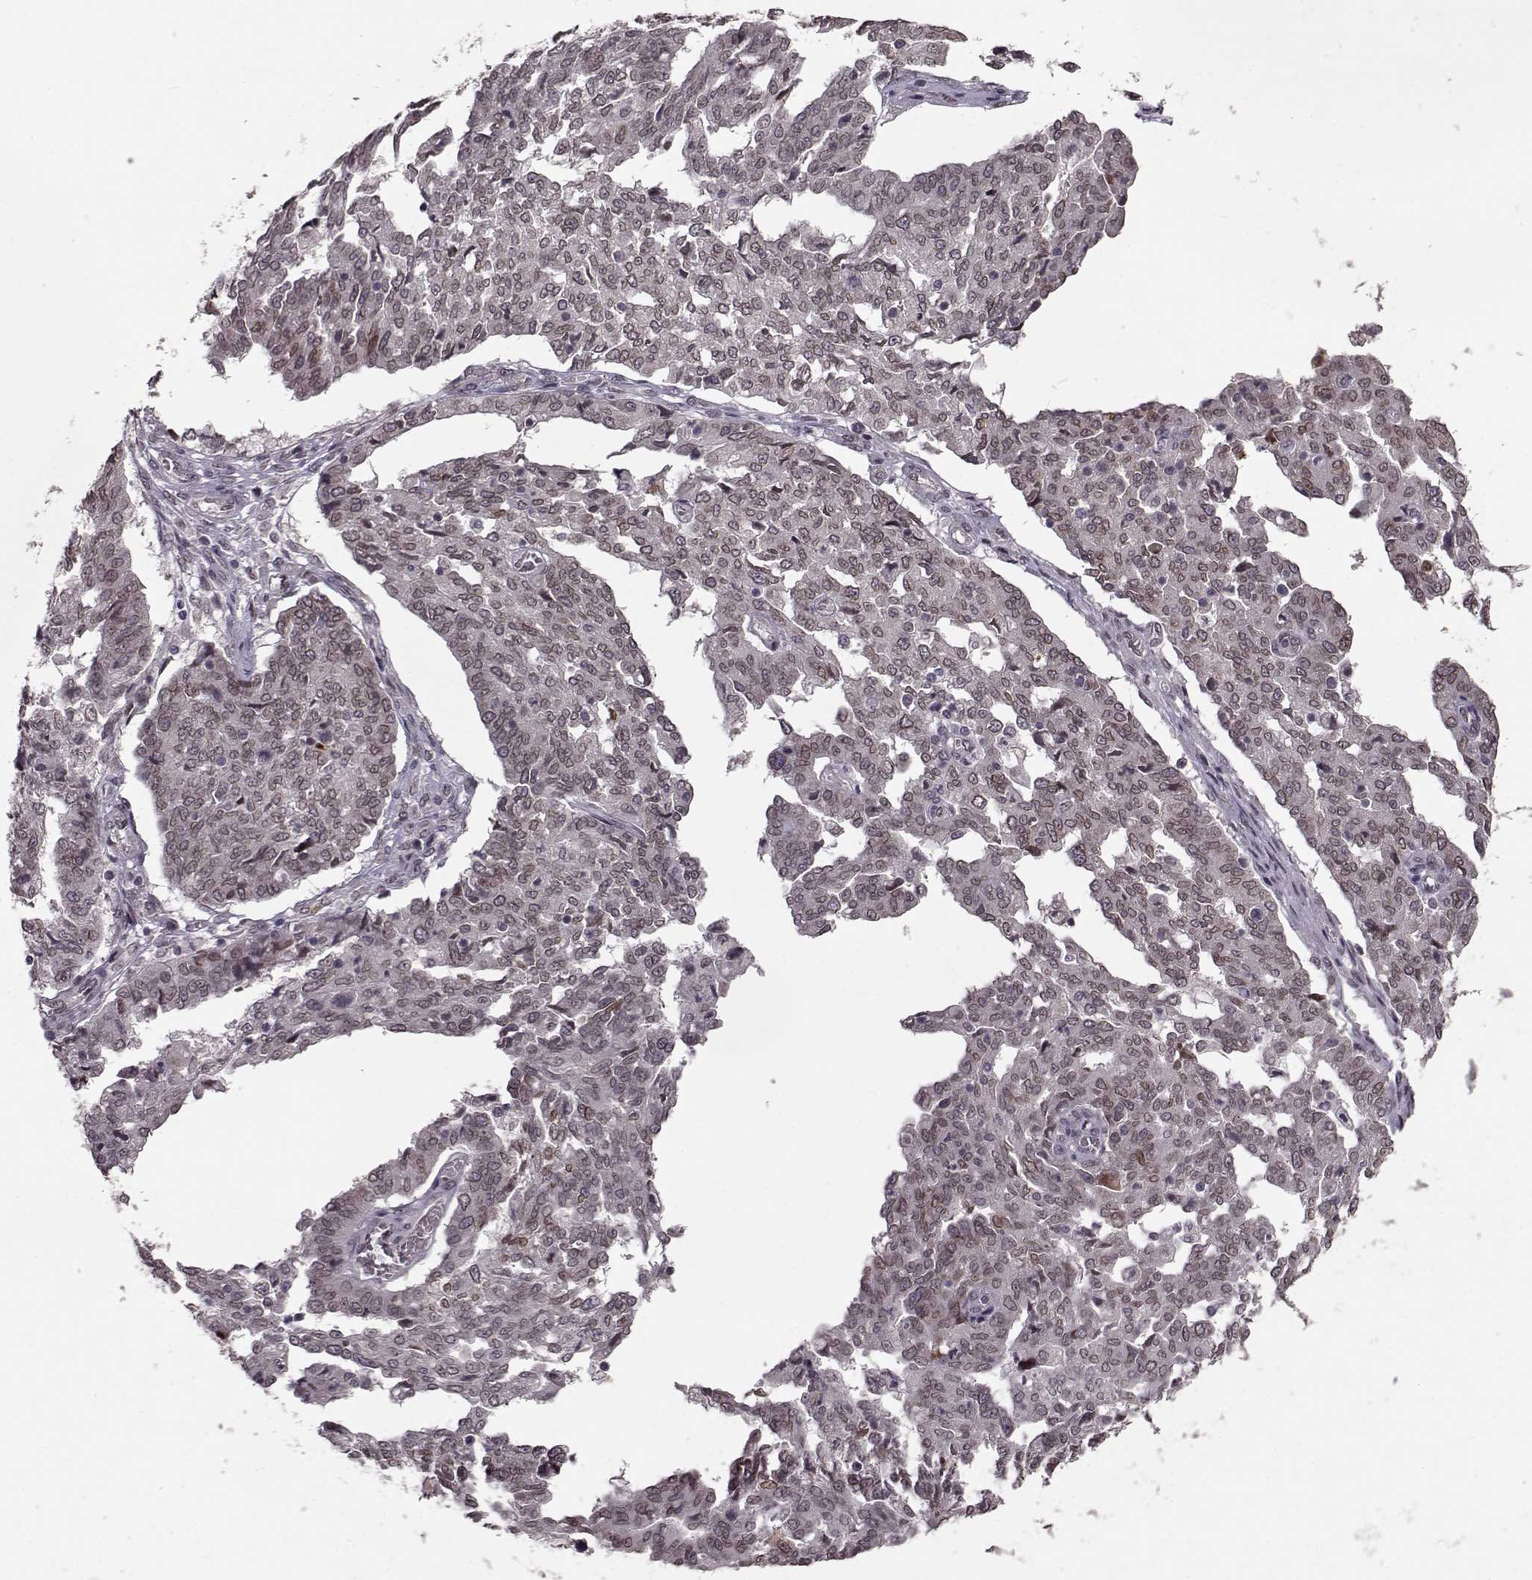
{"staining": {"intensity": "weak", "quantity": ">75%", "location": "cytoplasmic/membranous,nuclear"}, "tissue": "ovarian cancer", "cell_type": "Tumor cells", "image_type": "cancer", "snomed": [{"axis": "morphology", "description": "Cystadenocarcinoma, serous, NOS"}, {"axis": "topography", "description": "Ovary"}], "caption": "Human ovarian serous cystadenocarcinoma stained for a protein (brown) demonstrates weak cytoplasmic/membranous and nuclear positive staining in about >75% of tumor cells.", "gene": "NUP37", "patient": {"sex": "female", "age": 67}}